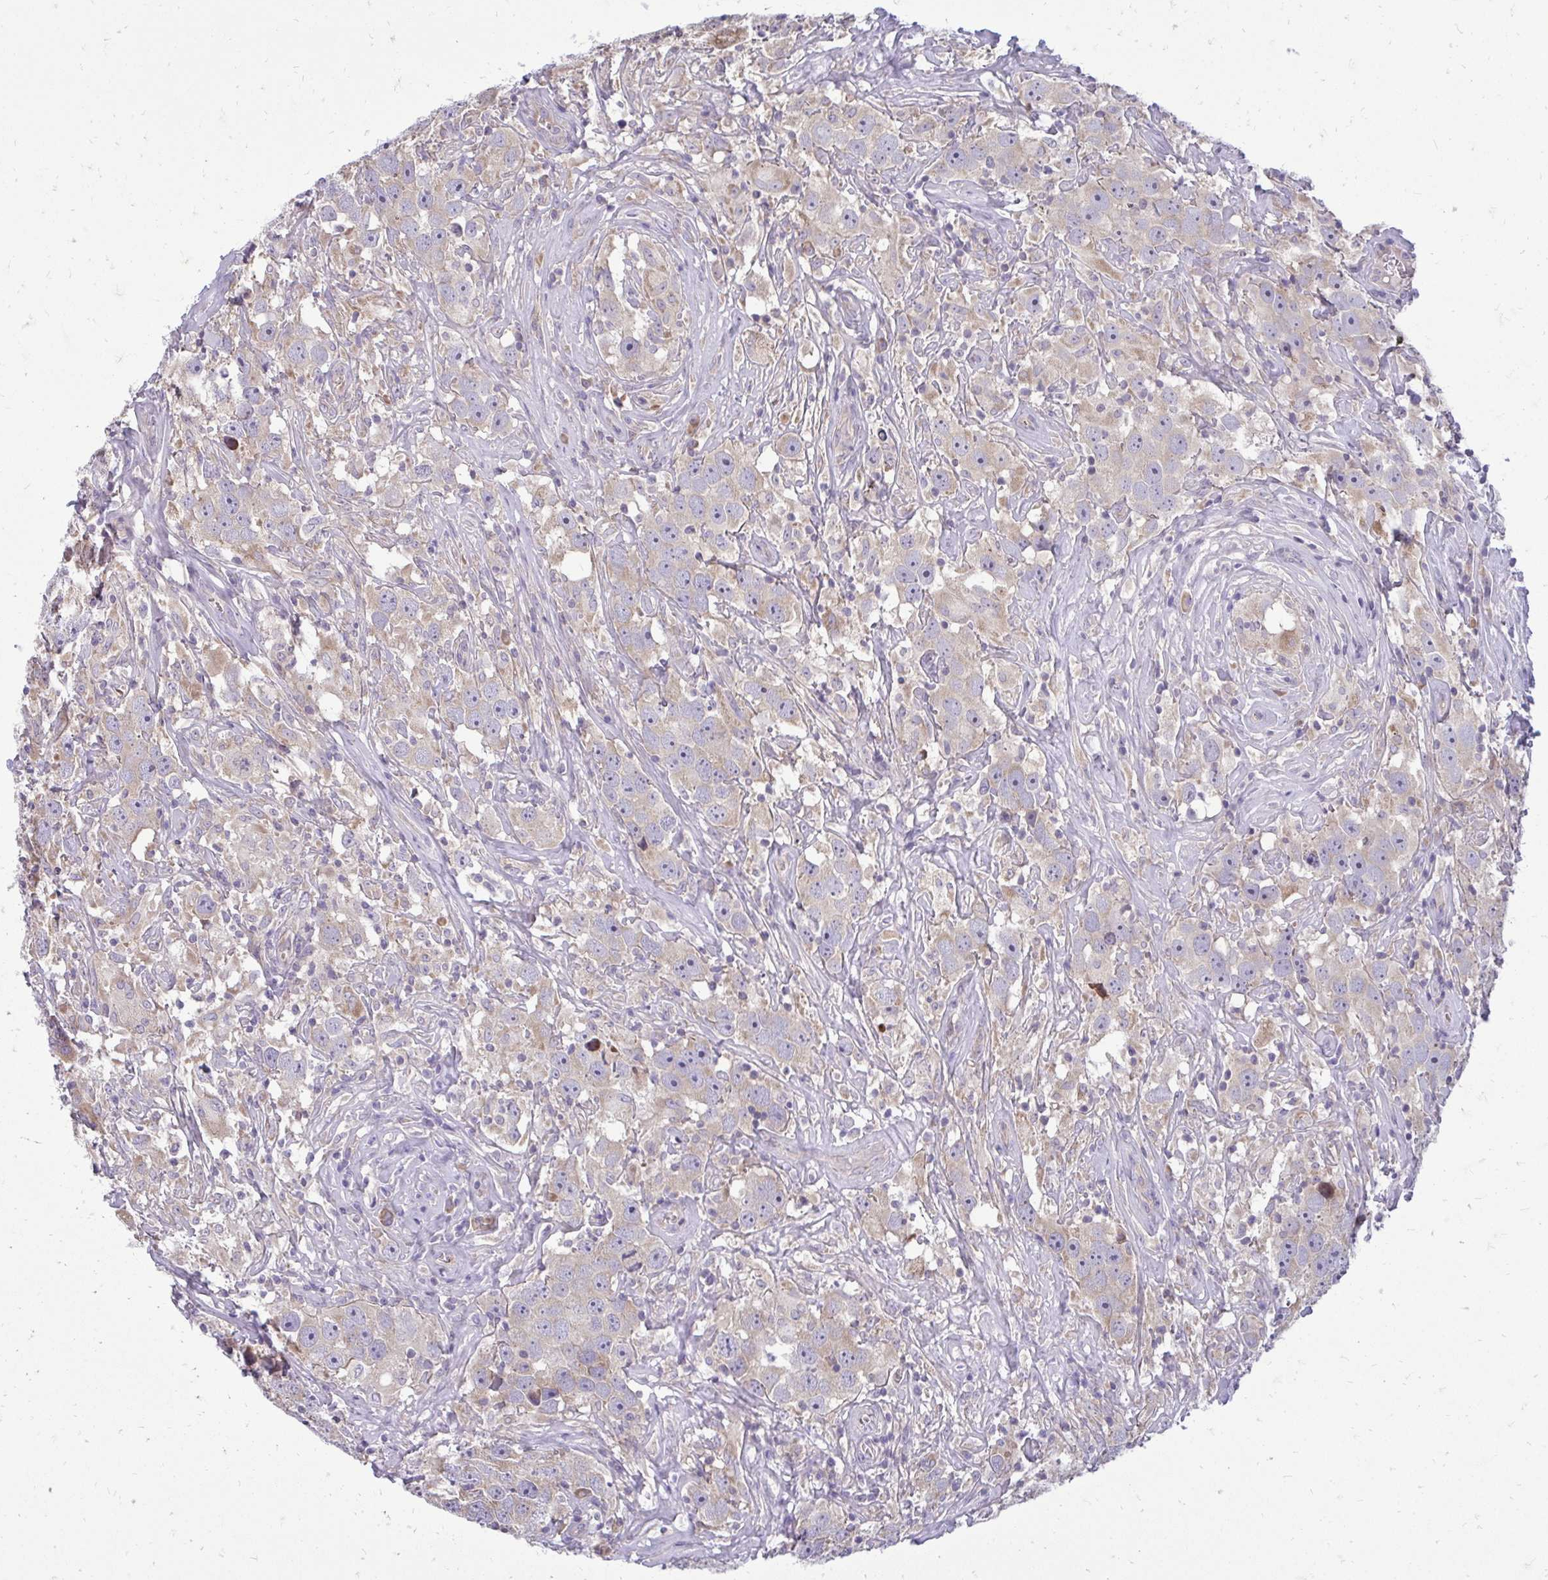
{"staining": {"intensity": "weak", "quantity": ">75%", "location": "cytoplasmic/membranous"}, "tissue": "testis cancer", "cell_type": "Tumor cells", "image_type": "cancer", "snomed": [{"axis": "morphology", "description": "Seminoma, NOS"}, {"axis": "topography", "description": "Testis"}], "caption": "A brown stain labels weak cytoplasmic/membranous expression of a protein in testis cancer (seminoma) tumor cells.", "gene": "RPLP2", "patient": {"sex": "male", "age": 49}}